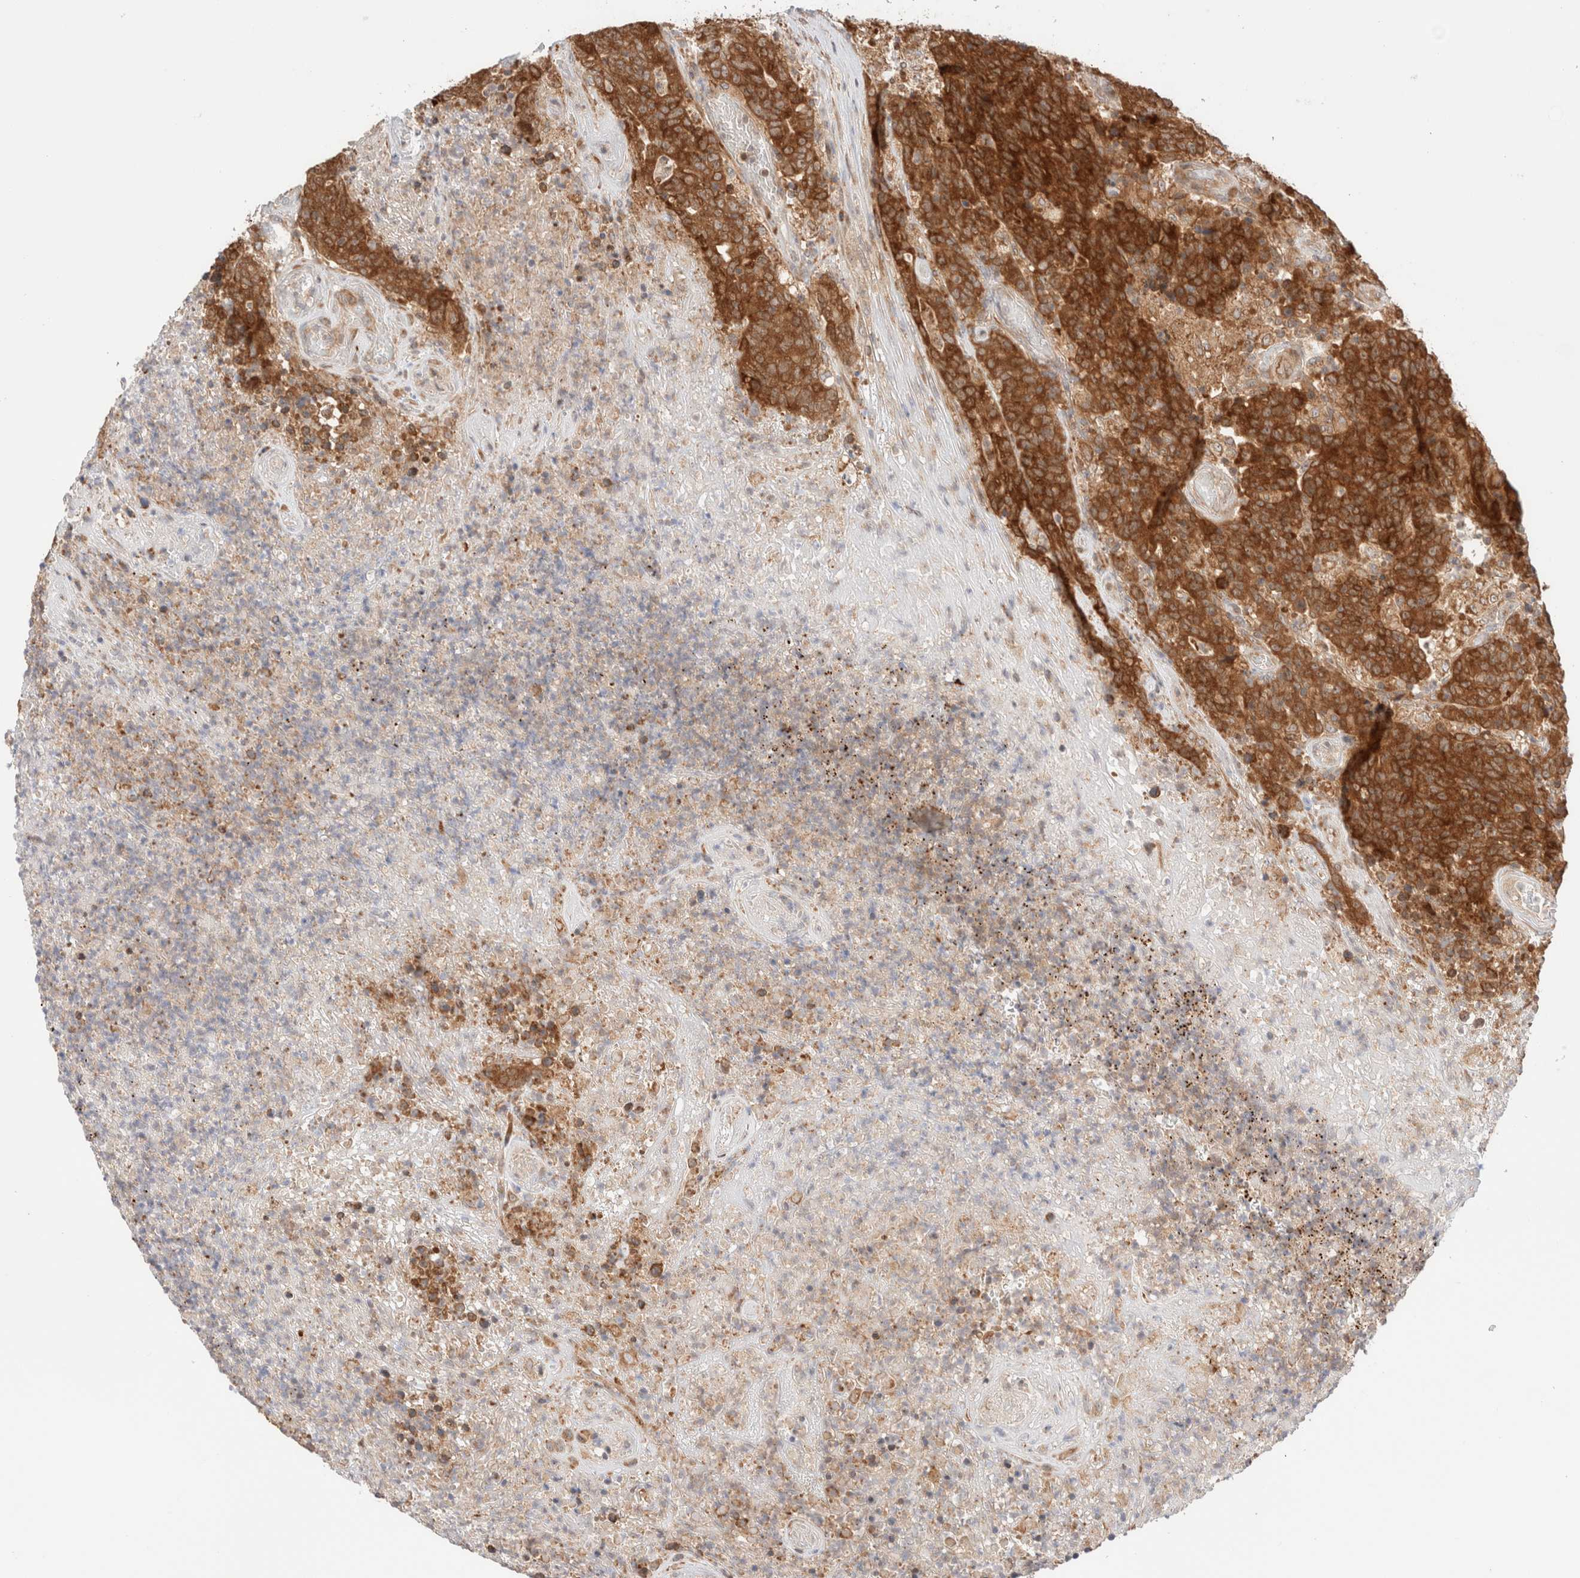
{"staining": {"intensity": "strong", "quantity": ">75%", "location": "cytoplasmic/membranous"}, "tissue": "colorectal cancer", "cell_type": "Tumor cells", "image_type": "cancer", "snomed": [{"axis": "morphology", "description": "Normal tissue, NOS"}, {"axis": "morphology", "description": "Adenocarcinoma, NOS"}, {"axis": "topography", "description": "Colon"}], "caption": "This is an image of immunohistochemistry (IHC) staining of adenocarcinoma (colorectal), which shows strong positivity in the cytoplasmic/membranous of tumor cells.", "gene": "XKR4", "patient": {"sex": "female", "age": 75}}